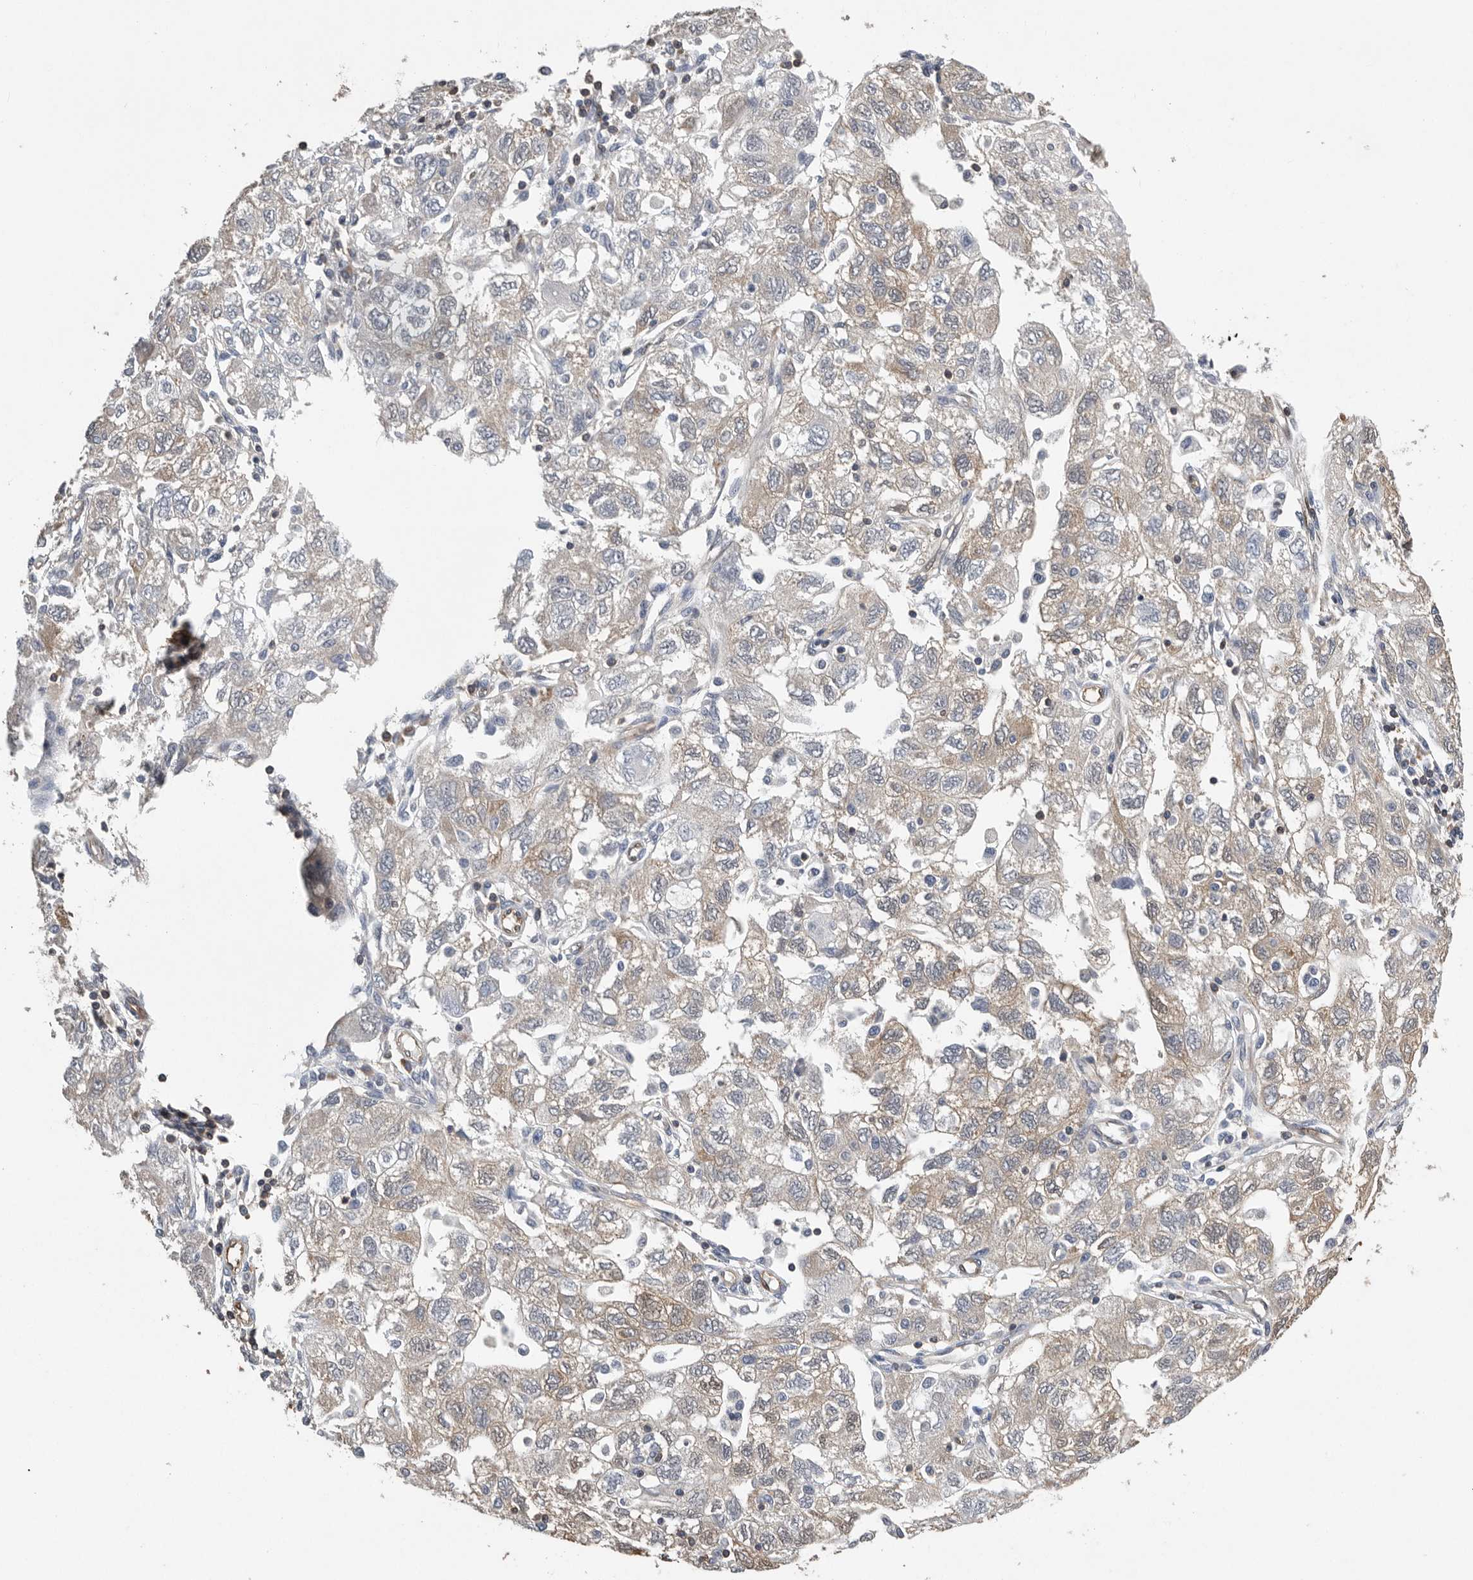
{"staining": {"intensity": "negative", "quantity": "none", "location": "none"}, "tissue": "ovarian cancer", "cell_type": "Tumor cells", "image_type": "cancer", "snomed": [{"axis": "morphology", "description": "Carcinoma, NOS"}, {"axis": "morphology", "description": "Cystadenocarcinoma, serous, NOS"}, {"axis": "topography", "description": "Ovary"}], "caption": "Immunohistochemistry histopathology image of neoplastic tissue: human ovarian cancer stained with DAB shows no significant protein expression in tumor cells. (DAB immunohistochemistry with hematoxylin counter stain).", "gene": "PDCD4", "patient": {"sex": "female", "age": 69}}